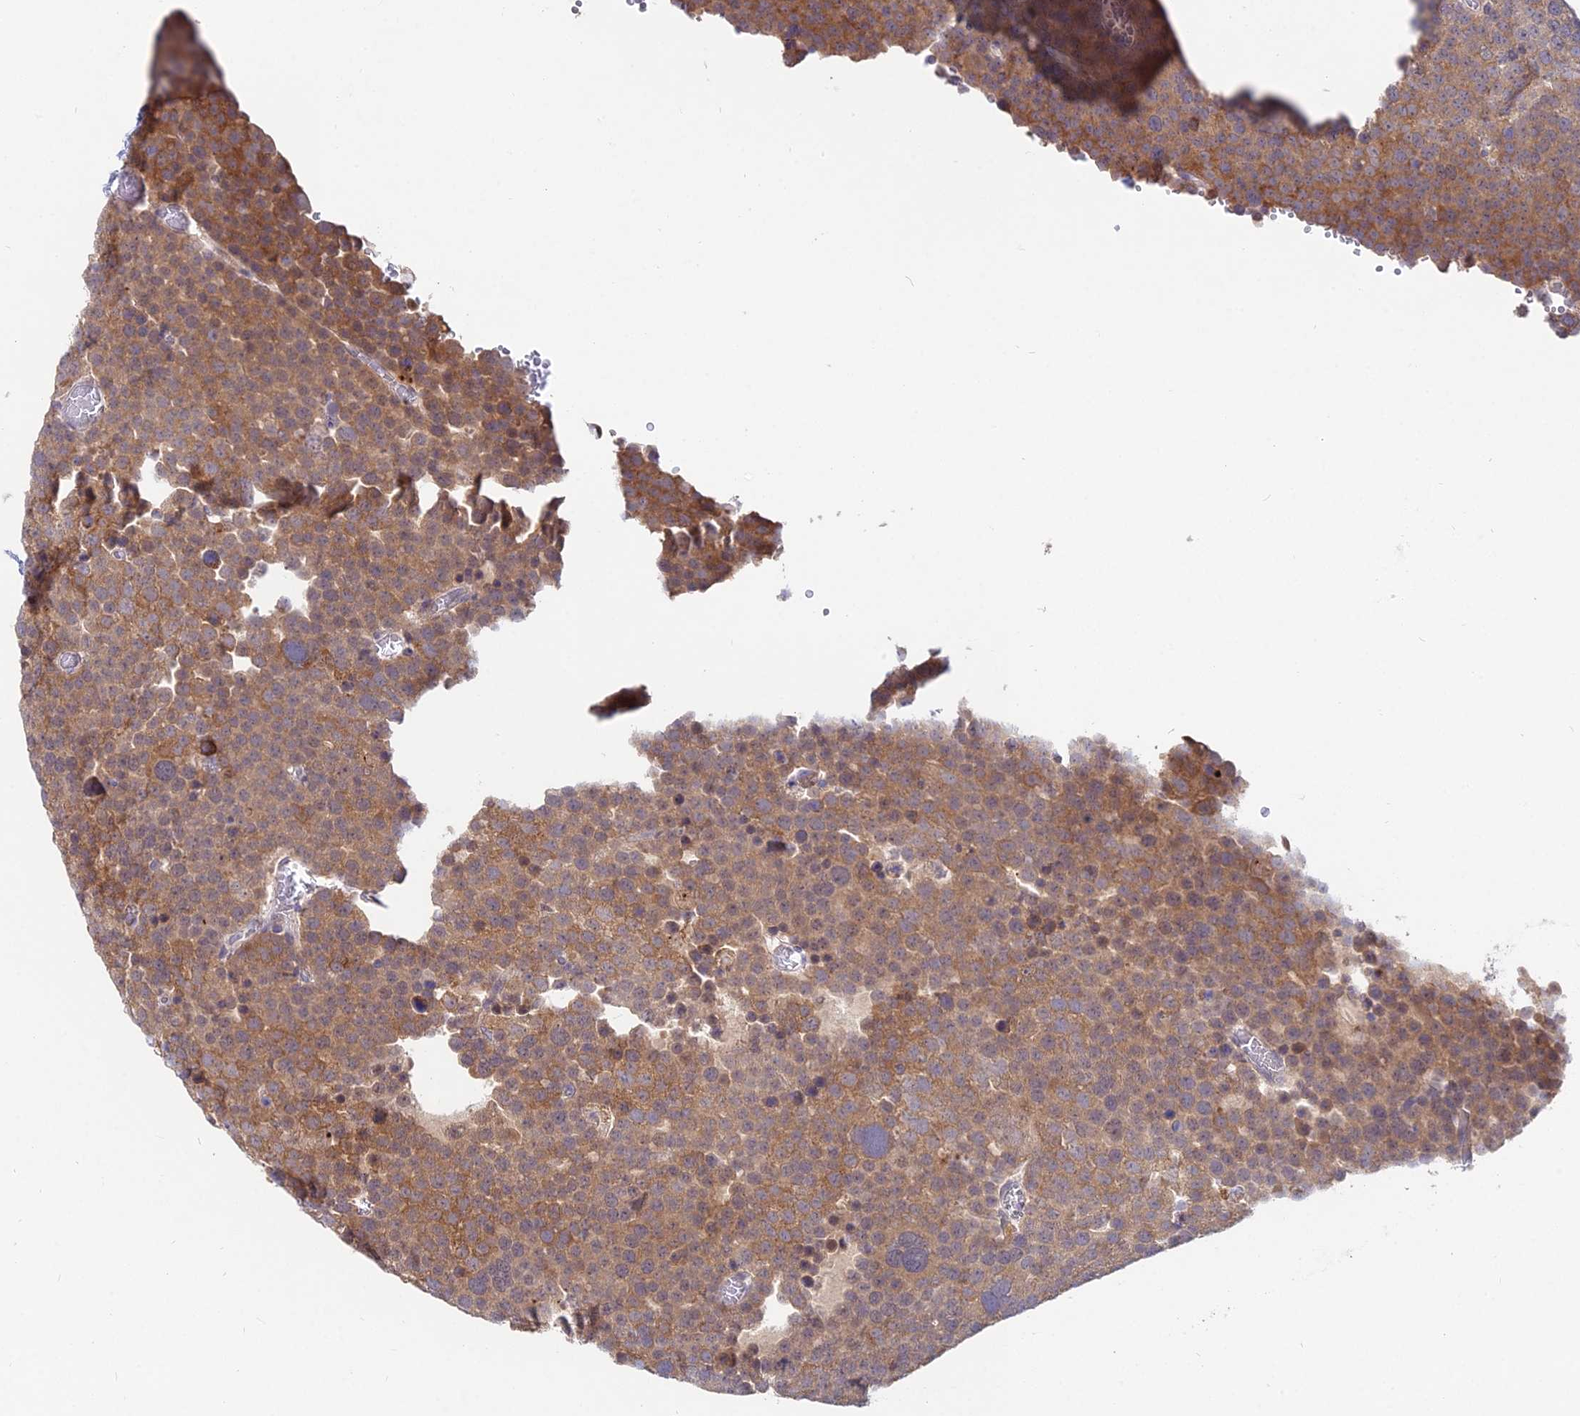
{"staining": {"intensity": "moderate", "quantity": ">75%", "location": "cytoplasmic/membranous"}, "tissue": "testis cancer", "cell_type": "Tumor cells", "image_type": "cancer", "snomed": [{"axis": "morphology", "description": "Seminoma, NOS"}, {"axis": "topography", "description": "Testis"}], "caption": "Testis cancer (seminoma) stained with DAB (3,3'-diaminobenzidine) immunohistochemistry (IHC) shows medium levels of moderate cytoplasmic/membranous expression in approximately >75% of tumor cells.", "gene": "WDR43", "patient": {"sex": "male", "age": 71}}